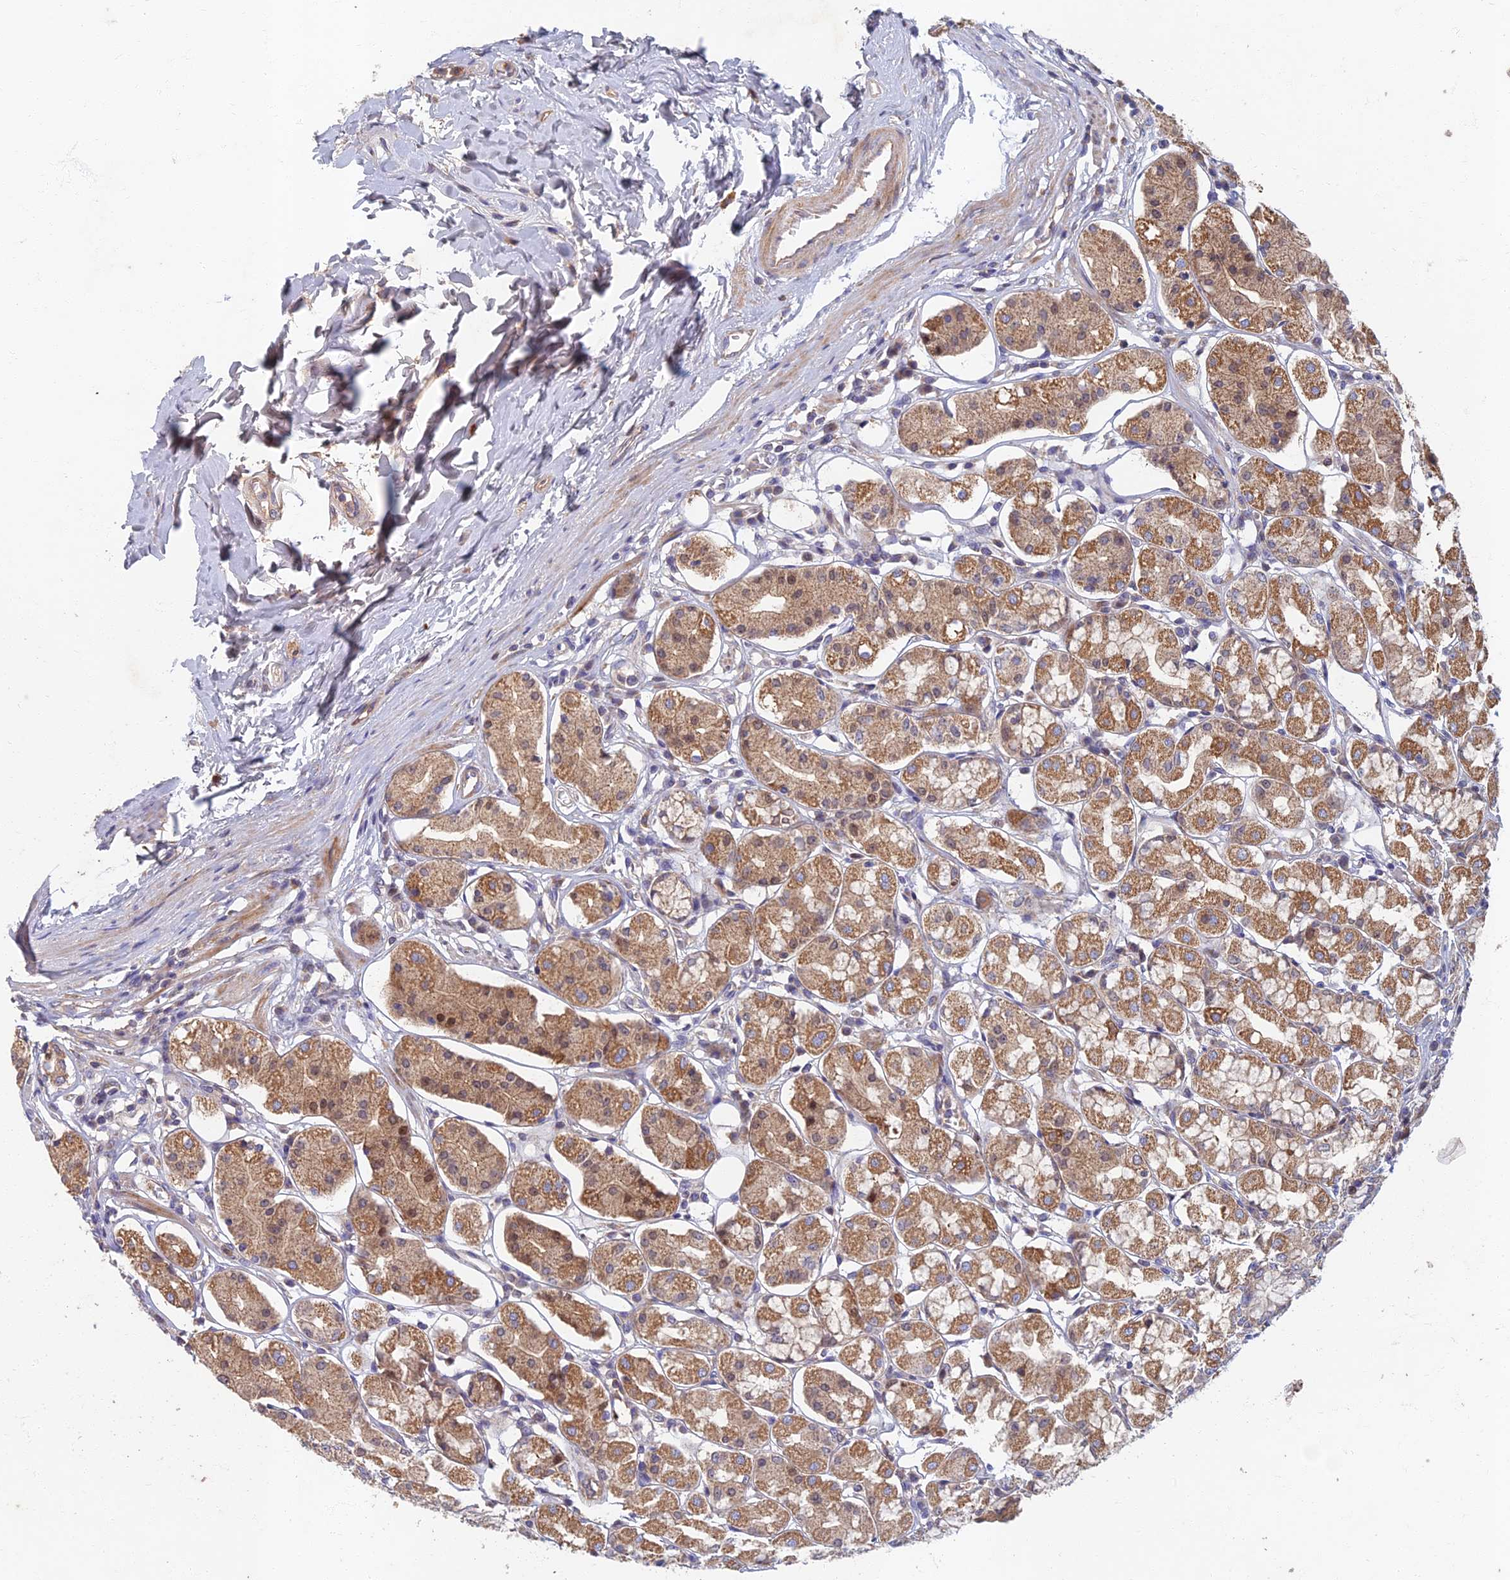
{"staining": {"intensity": "moderate", "quantity": ">75%", "location": "cytoplasmic/membranous,nuclear"}, "tissue": "stomach", "cell_type": "Glandular cells", "image_type": "normal", "snomed": [{"axis": "morphology", "description": "Normal tissue, NOS"}, {"axis": "topography", "description": "Stomach, lower"}], "caption": "IHC (DAB (3,3'-diaminobenzidine)) staining of unremarkable human stomach exhibits moderate cytoplasmic/membranous,nuclear protein staining in approximately >75% of glandular cells. (Brightfield microscopy of DAB IHC at high magnification).", "gene": "SOGA1", "patient": {"sex": "female", "age": 56}}